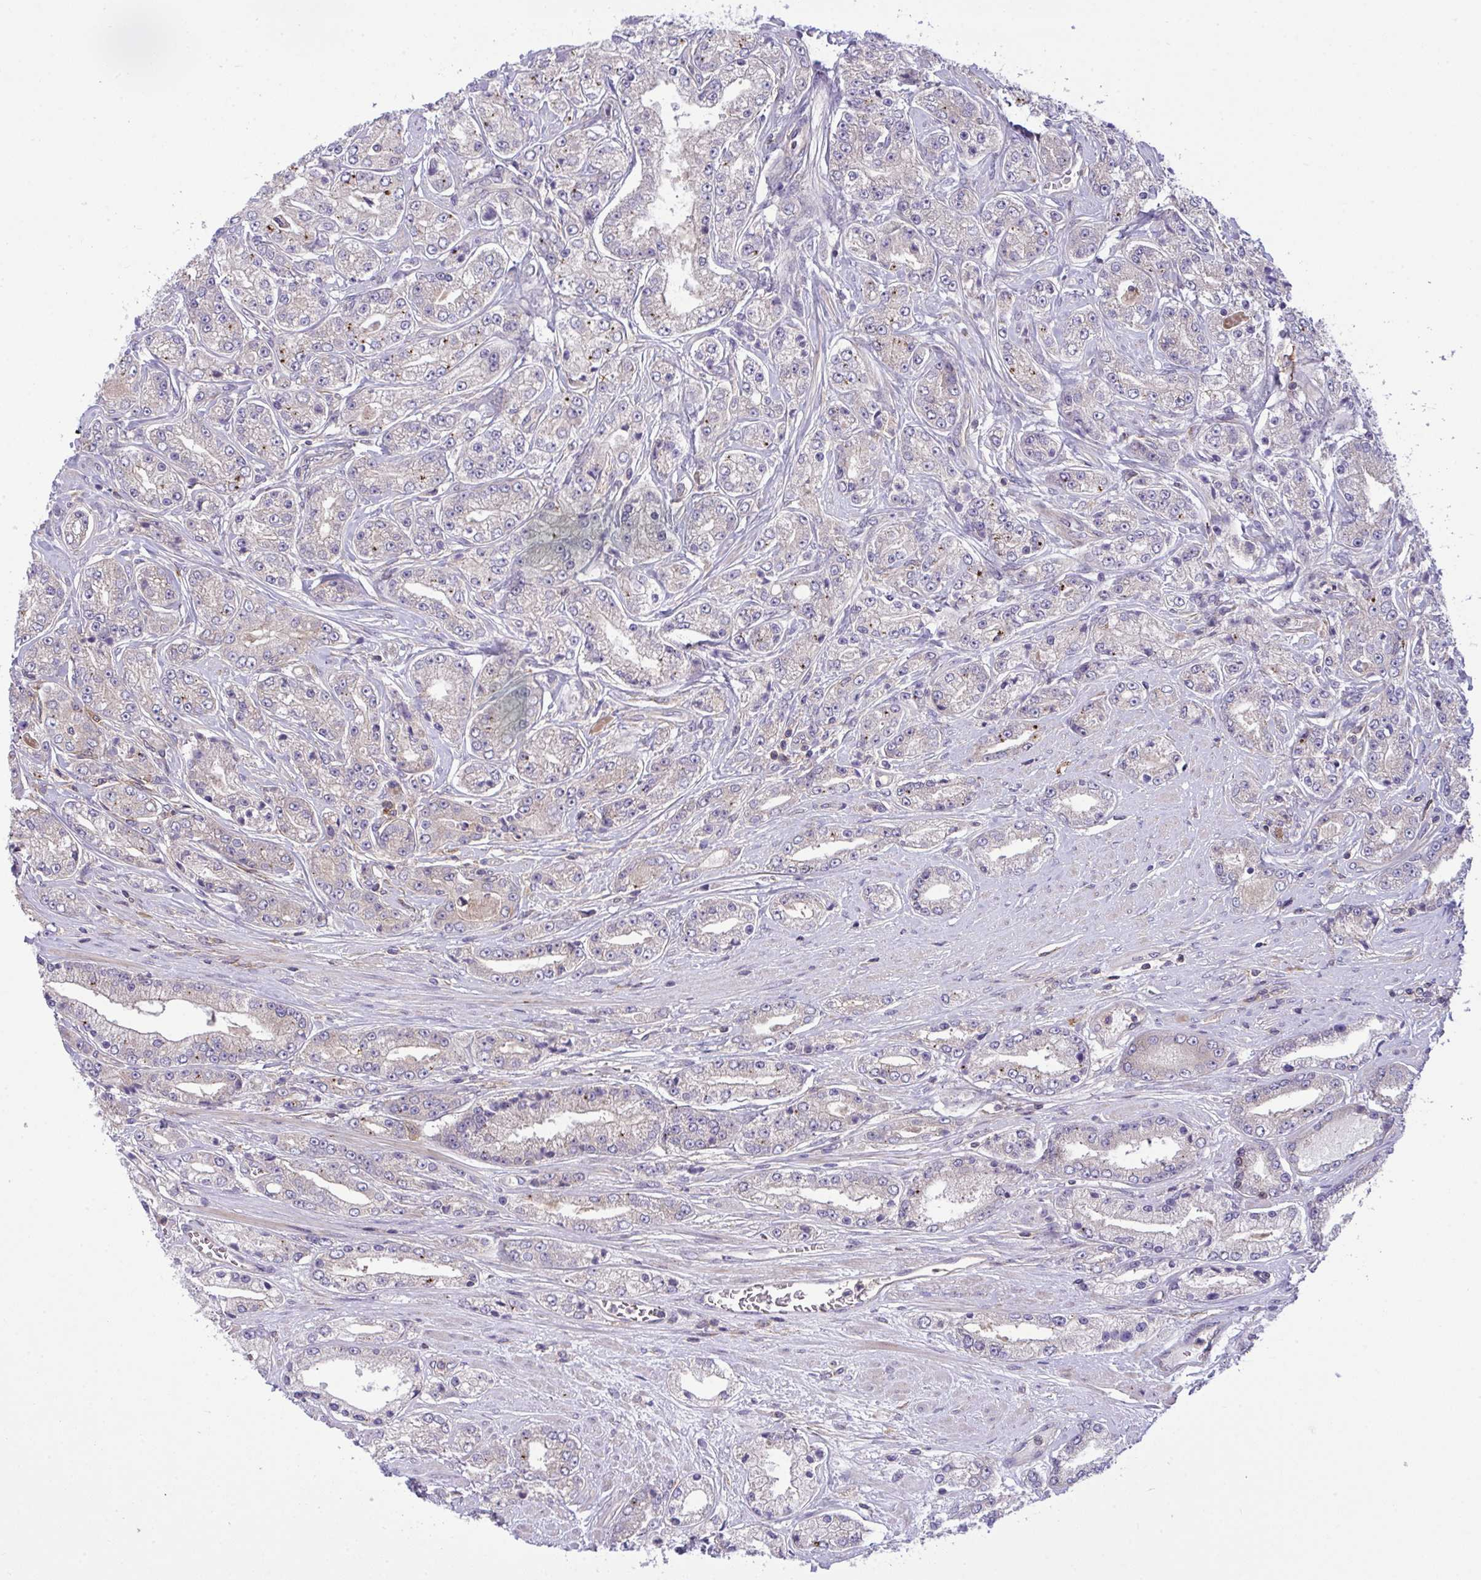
{"staining": {"intensity": "negative", "quantity": "none", "location": "none"}, "tissue": "prostate cancer", "cell_type": "Tumor cells", "image_type": "cancer", "snomed": [{"axis": "morphology", "description": "Adenocarcinoma, High grade"}, {"axis": "topography", "description": "Prostate"}], "caption": "Immunohistochemistry photomicrograph of neoplastic tissue: prostate cancer stained with DAB (3,3'-diaminobenzidine) shows no significant protein staining in tumor cells. (Stains: DAB (3,3'-diaminobenzidine) immunohistochemistry (IHC) with hematoxylin counter stain, Microscopy: brightfield microscopy at high magnification).", "gene": "GRB14", "patient": {"sex": "male", "age": 66}}